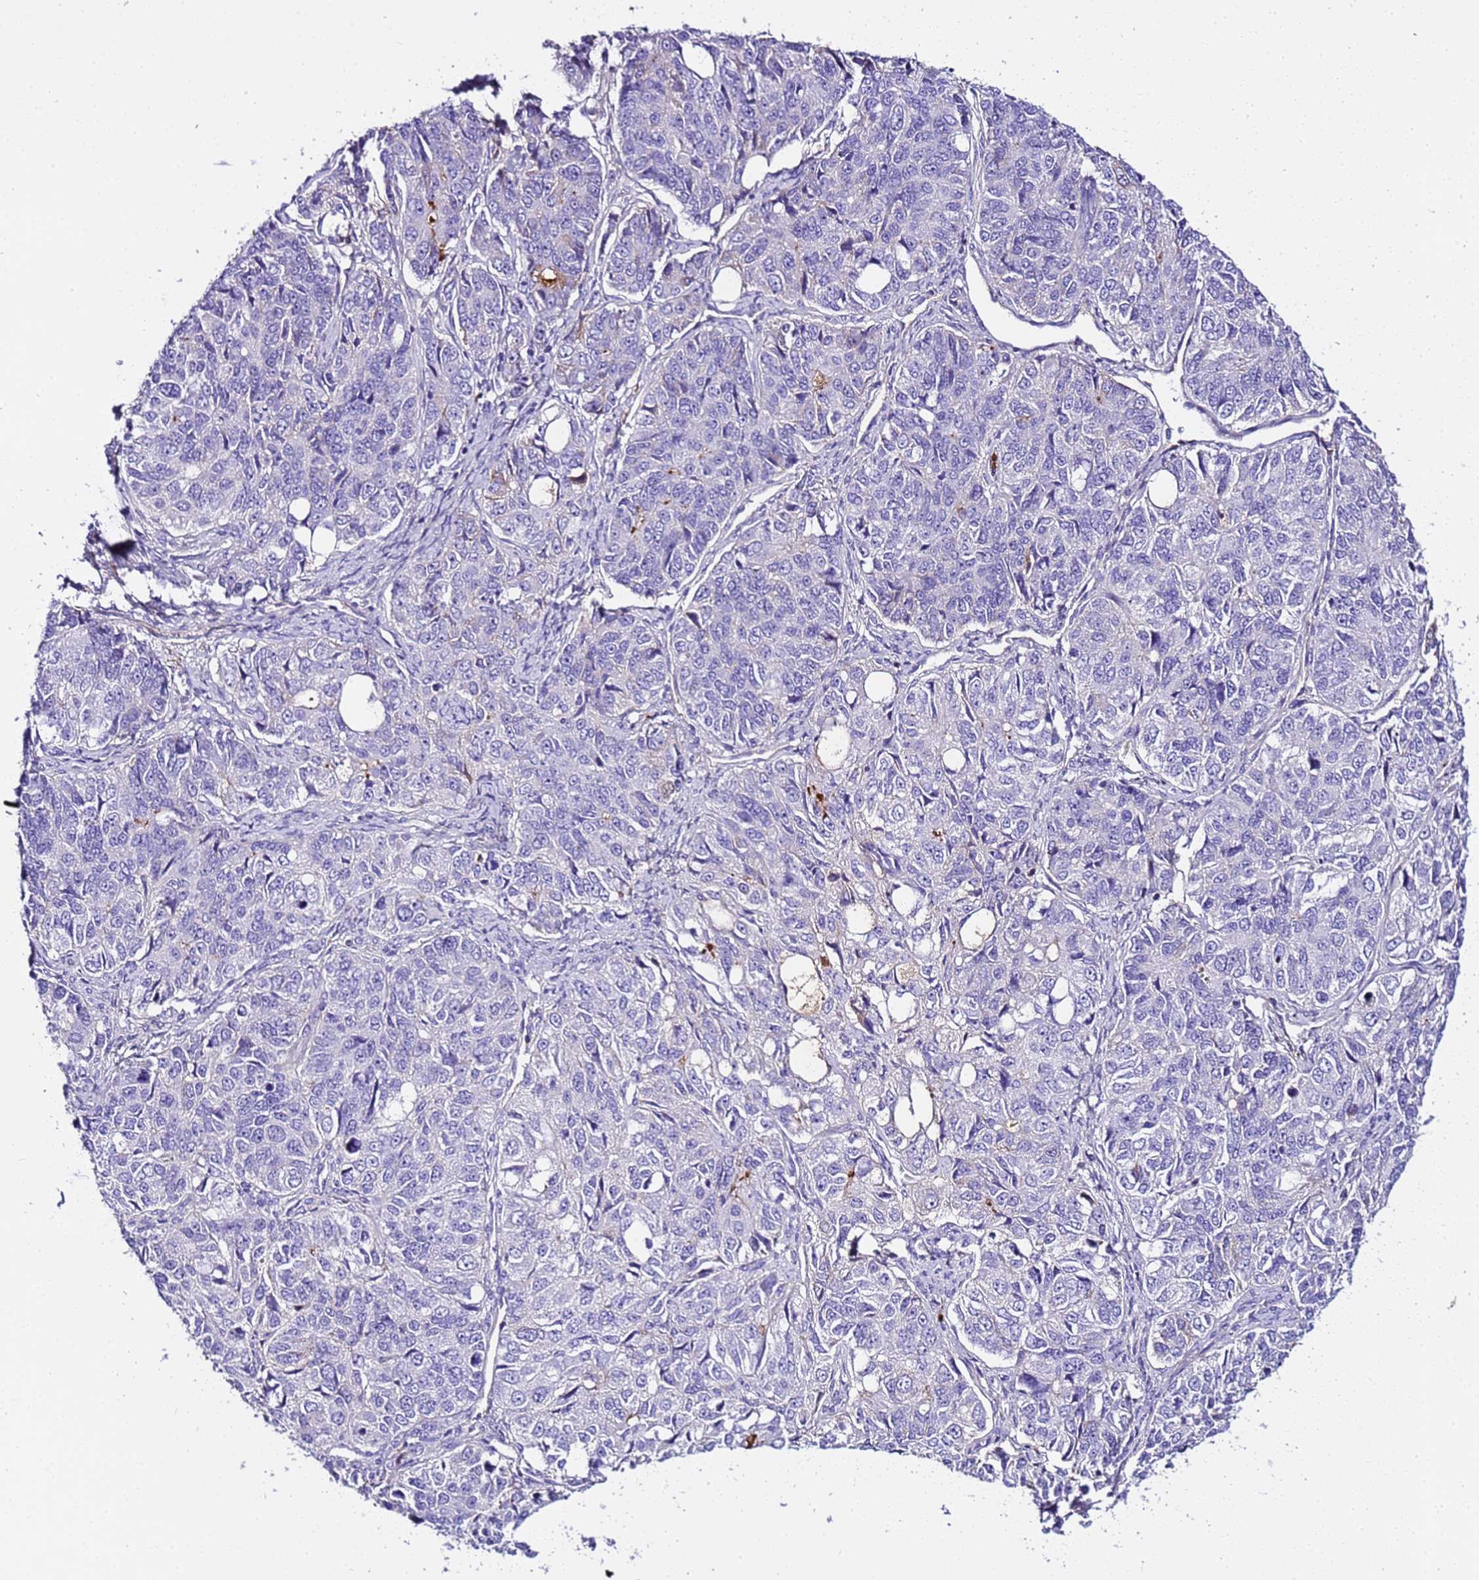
{"staining": {"intensity": "negative", "quantity": "none", "location": "none"}, "tissue": "ovarian cancer", "cell_type": "Tumor cells", "image_type": "cancer", "snomed": [{"axis": "morphology", "description": "Carcinoma, endometroid"}, {"axis": "topography", "description": "Ovary"}], "caption": "High magnification brightfield microscopy of endometroid carcinoma (ovarian) stained with DAB (3,3'-diaminobenzidine) (brown) and counterstained with hematoxylin (blue): tumor cells show no significant positivity.", "gene": "CFHR2", "patient": {"sex": "female", "age": 51}}